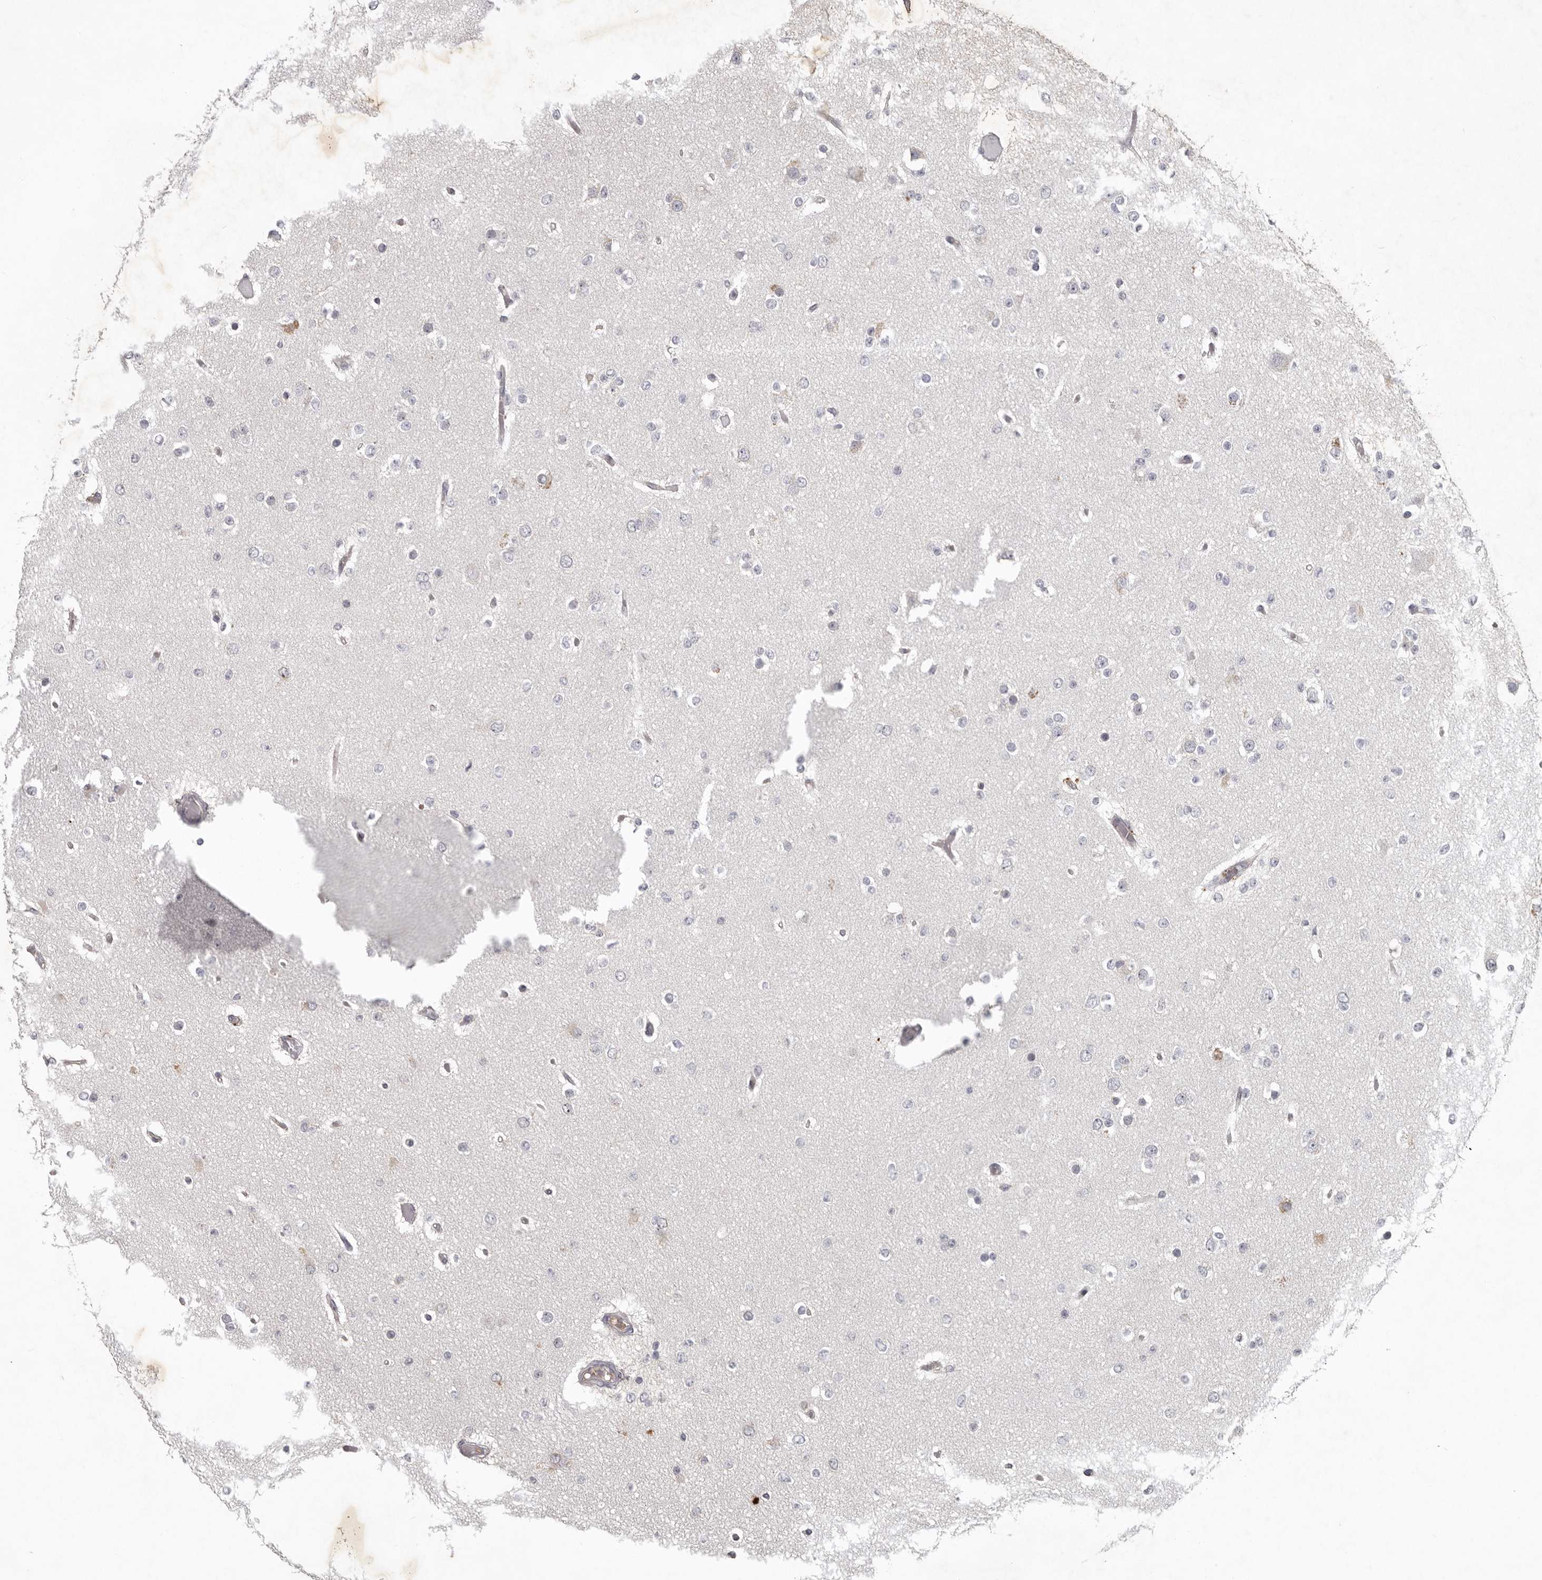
{"staining": {"intensity": "negative", "quantity": "none", "location": "none"}, "tissue": "glioma", "cell_type": "Tumor cells", "image_type": "cancer", "snomed": [{"axis": "morphology", "description": "Glioma, malignant, Low grade"}, {"axis": "topography", "description": "Brain"}], "caption": "An immunohistochemistry (IHC) image of glioma is shown. There is no staining in tumor cells of glioma. (DAB (3,3'-diaminobenzidine) immunohistochemistry (IHC) with hematoxylin counter stain).", "gene": "CDCA8", "patient": {"sex": "female", "age": 22}}